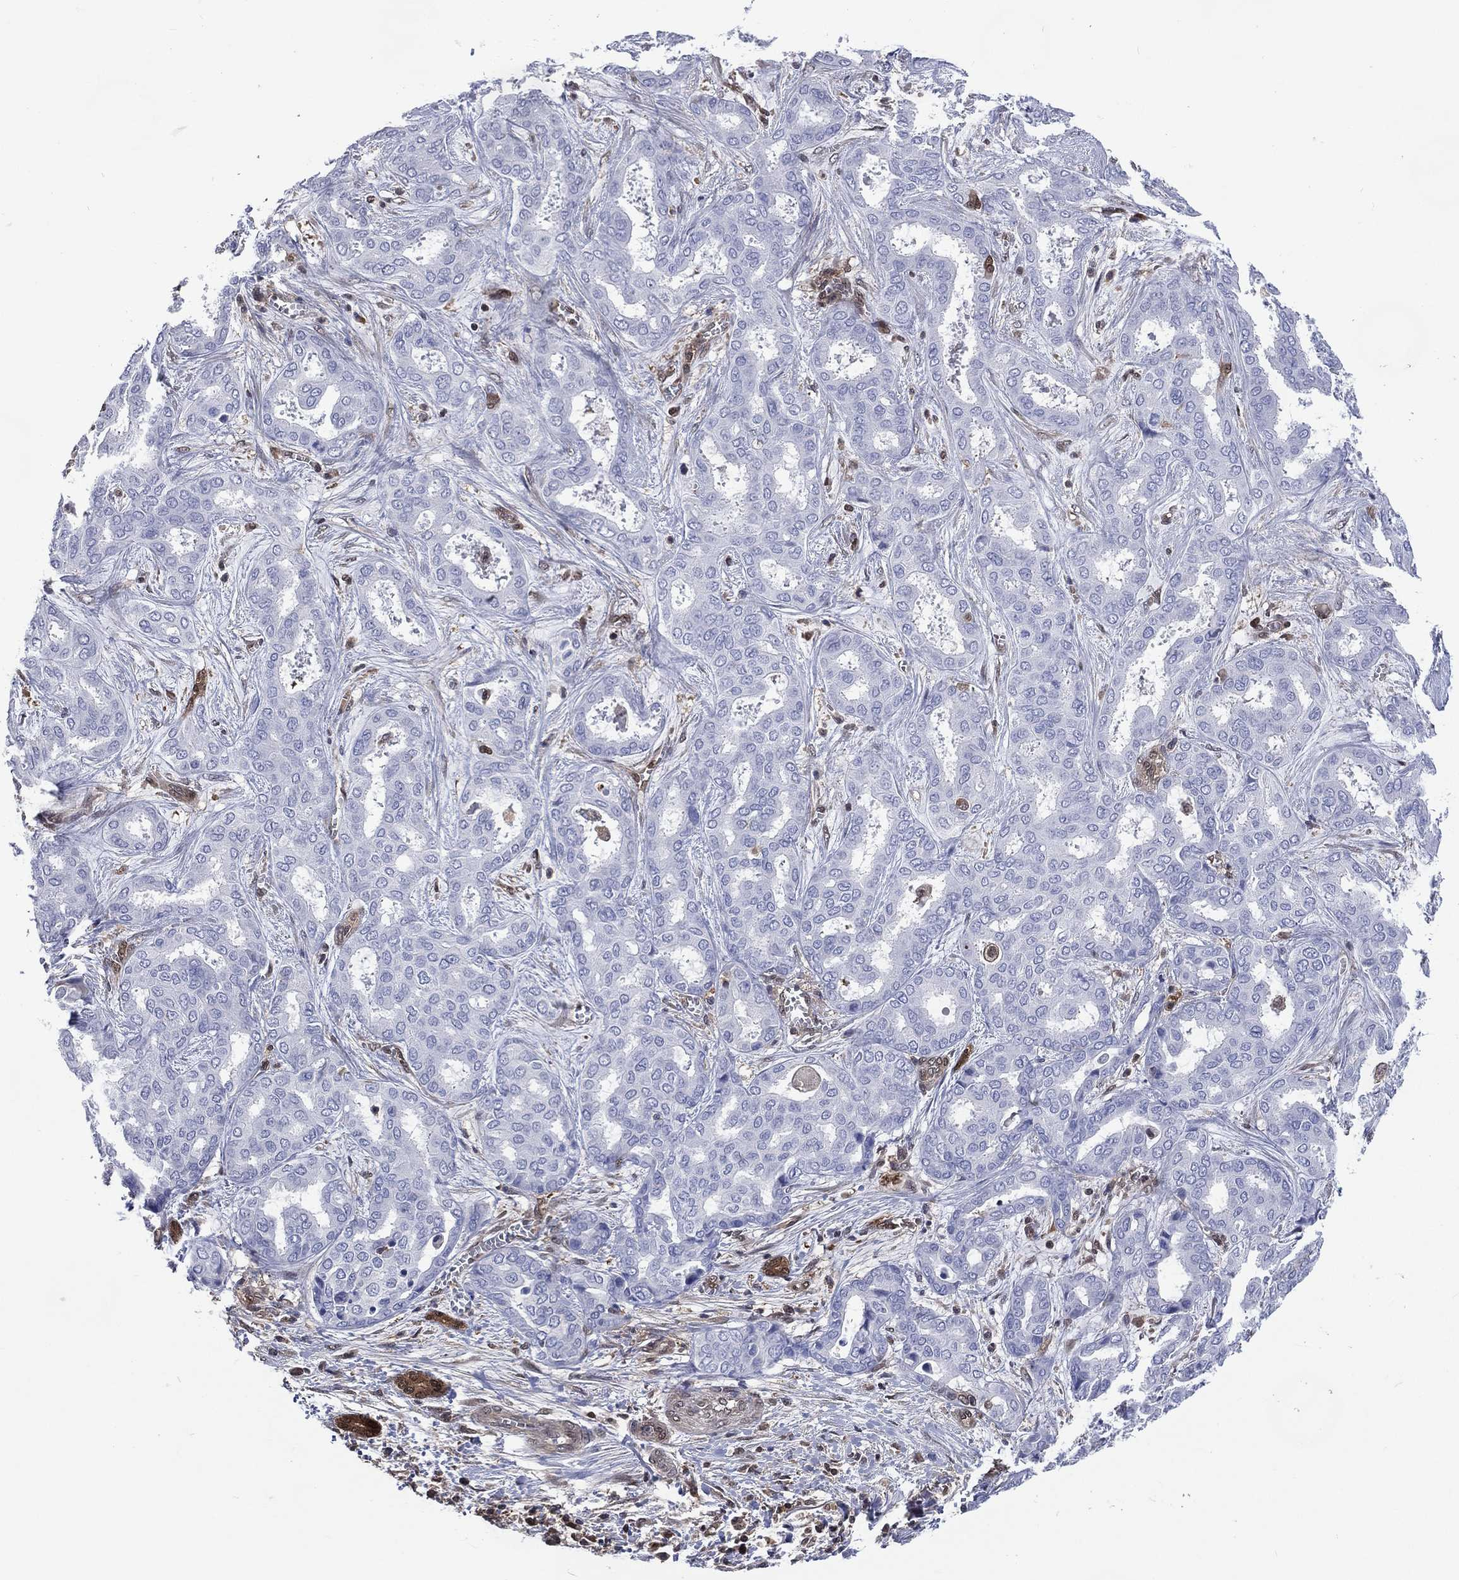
{"staining": {"intensity": "negative", "quantity": "none", "location": "none"}, "tissue": "liver cancer", "cell_type": "Tumor cells", "image_type": "cancer", "snomed": [{"axis": "morphology", "description": "Cholangiocarcinoma"}, {"axis": "topography", "description": "Liver"}], "caption": "Immunohistochemistry of human liver cancer exhibits no positivity in tumor cells. Brightfield microscopy of immunohistochemistry stained with DAB (brown) and hematoxylin (blue), captured at high magnification.", "gene": "MTAP", "patient": {"sex": "female", "age": 64}}